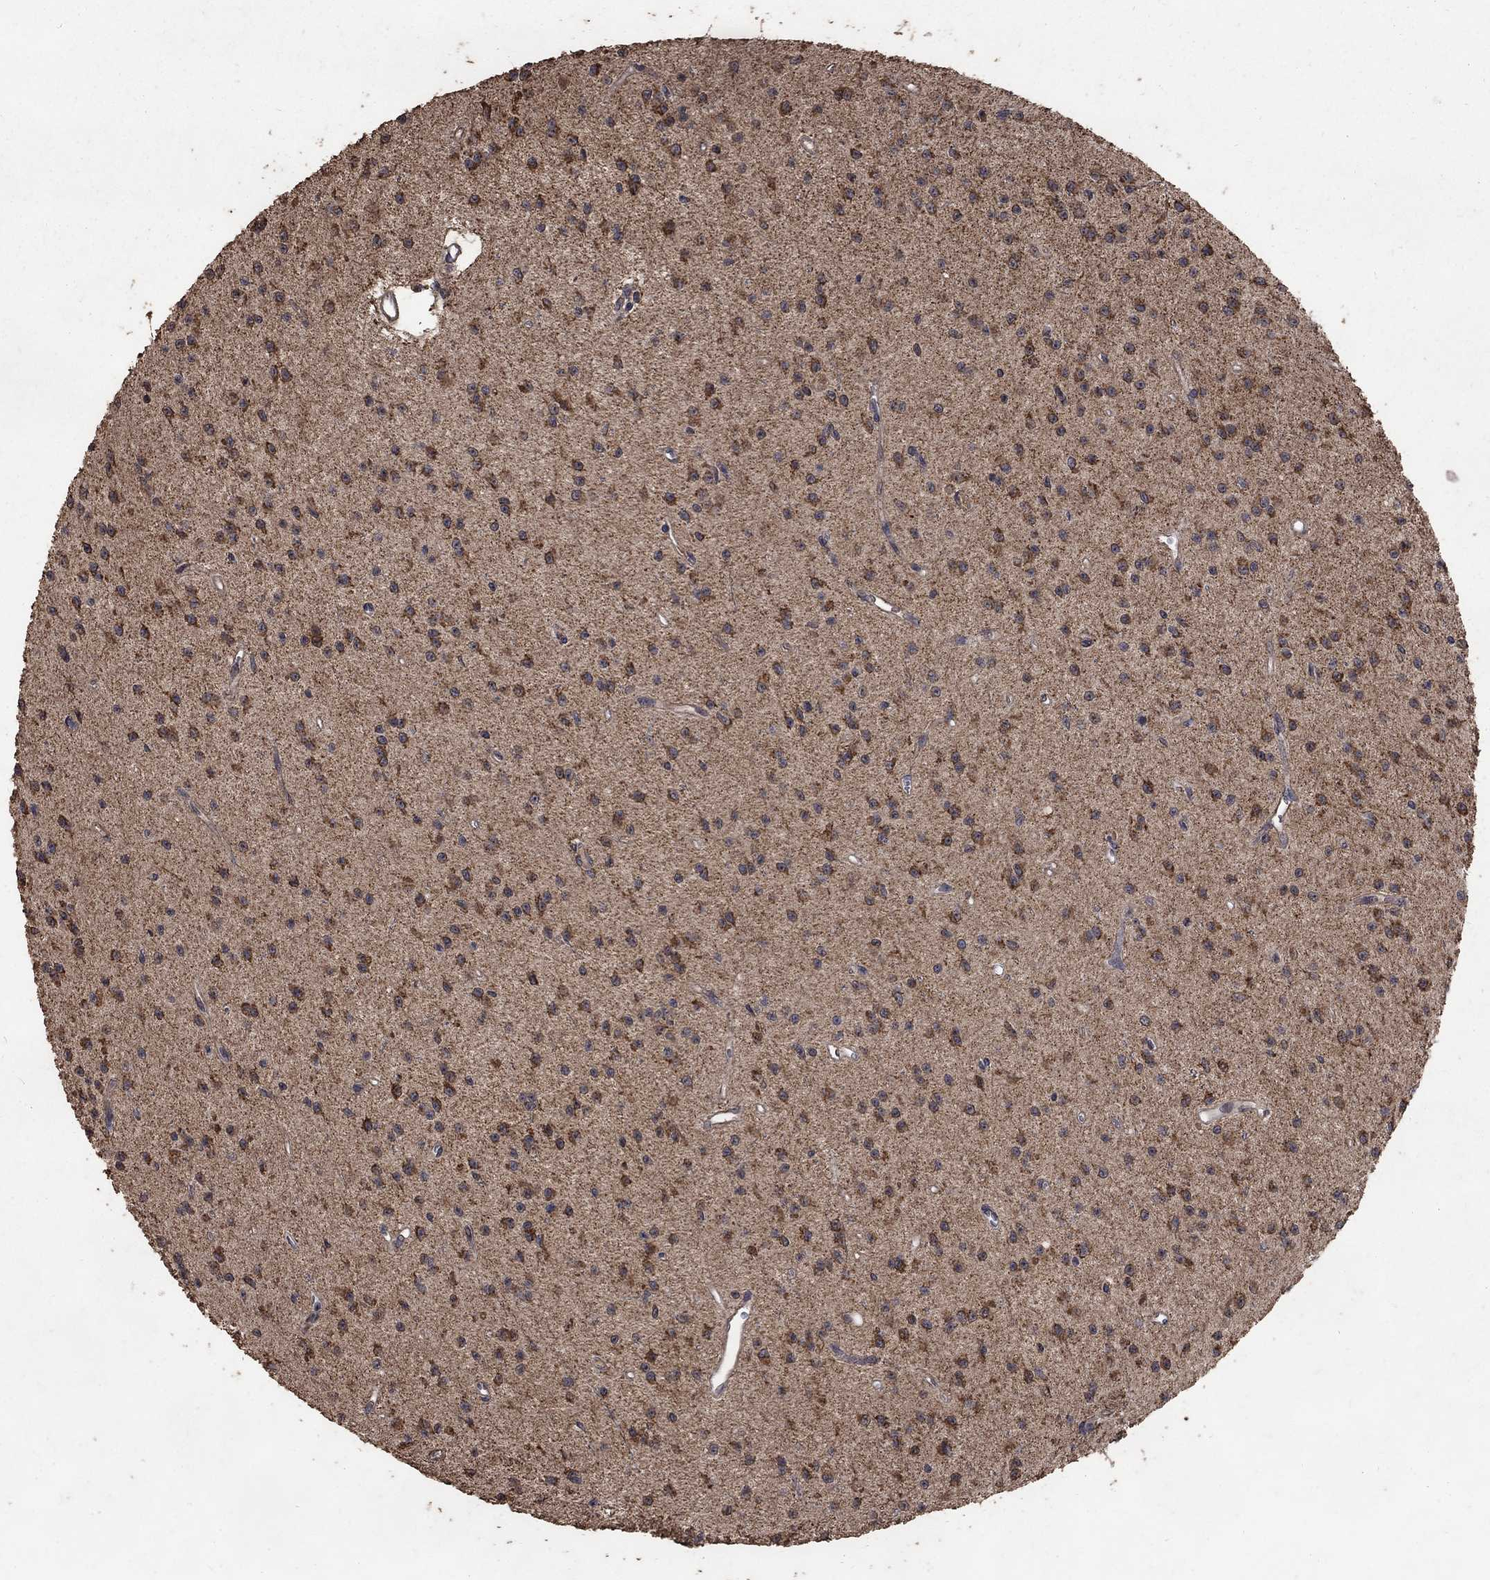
{"staining": {"intensity": "strong", "quantity": "25%-75%", "location": "cytoplasmic/membranous"}, "tissue": "glioma", "cell_type": "Tumor cells", "image_type": "cancer", "snomed": [{"axis": "morphology", "description": "Glioma, malignant, Low grade"}, {"axis": "topography", "description": "Brain"}], "caption": "Immunohistochemistry staining of malignant glioma (low-grade), which reveals high levels of strong cytoplasmic/membranous staining in about 25%-75% of tumor cells indicating strong cytoplasmic/membranous protein expression. The staining was performed using DAB (3,3'-diaminobenzidine) (brown) for protein detection and nuclei were counterstained in hematoxylin (blue).", "gene": "C17orf75", "patient": {"sex": "female", "age": 45}}